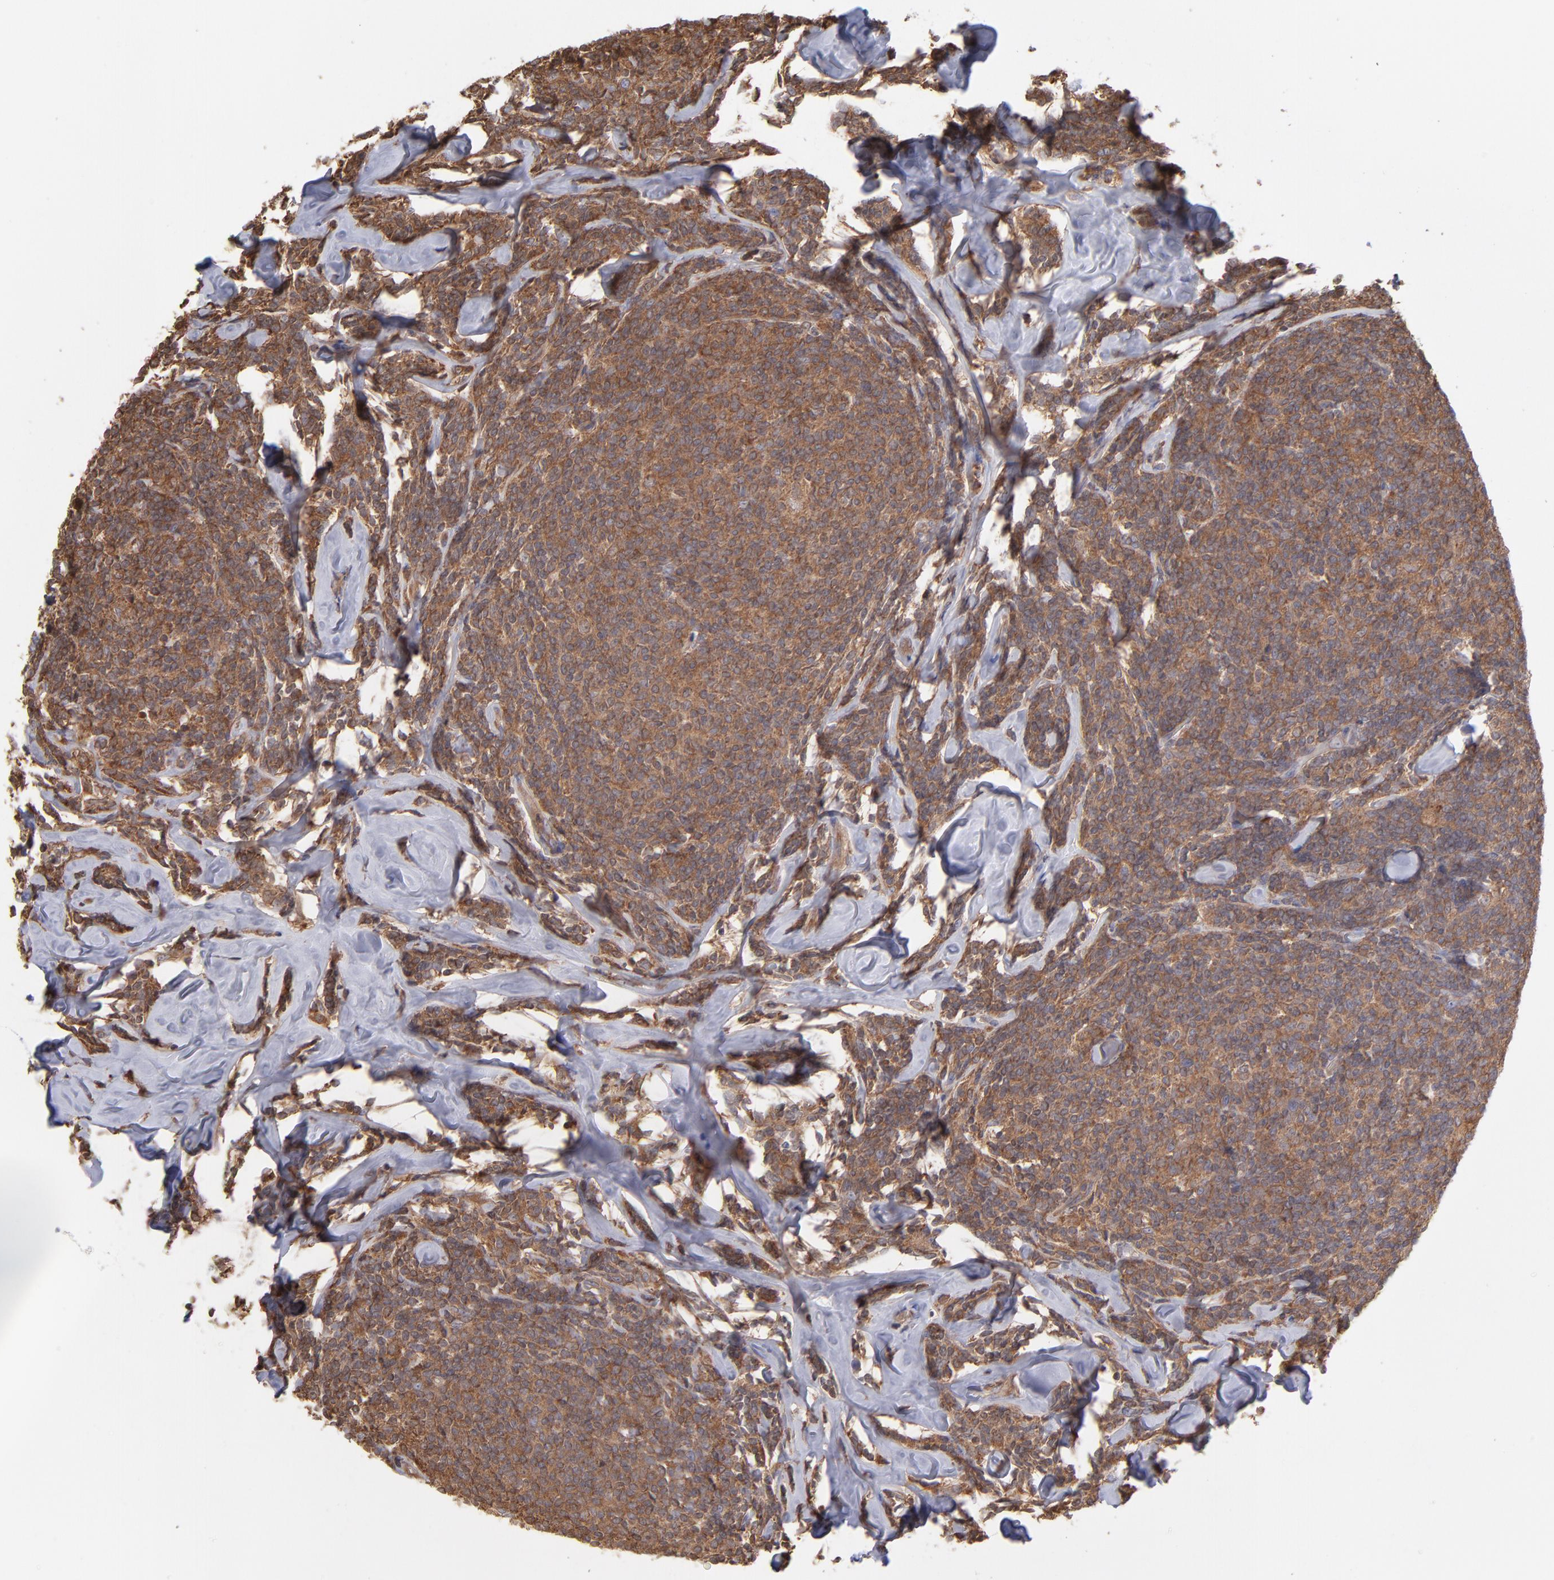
{"staining": {"intensity": "moderate", "quantity": ">75%", "location": "cytoplasmic/membranous"}, "tissue": "lymphoma", "cell_type": "Tumor cells", "image_type": "cancer", "snomed": [{"axis": "morphology", "description": "Malignant lymphoma, non-Hodgkin's type, Low grade"}, {"axis": "topography", "description": "Lymph node"}], "caption": "Immunohistochemical staining of human lymphoma reveals medium levels of moderate cytoplasmic/membranous protein positivity in approximately >75% of tumor cells.", "gene": "MAPRE1", "patient": {"sex": "female", "age": 56}}